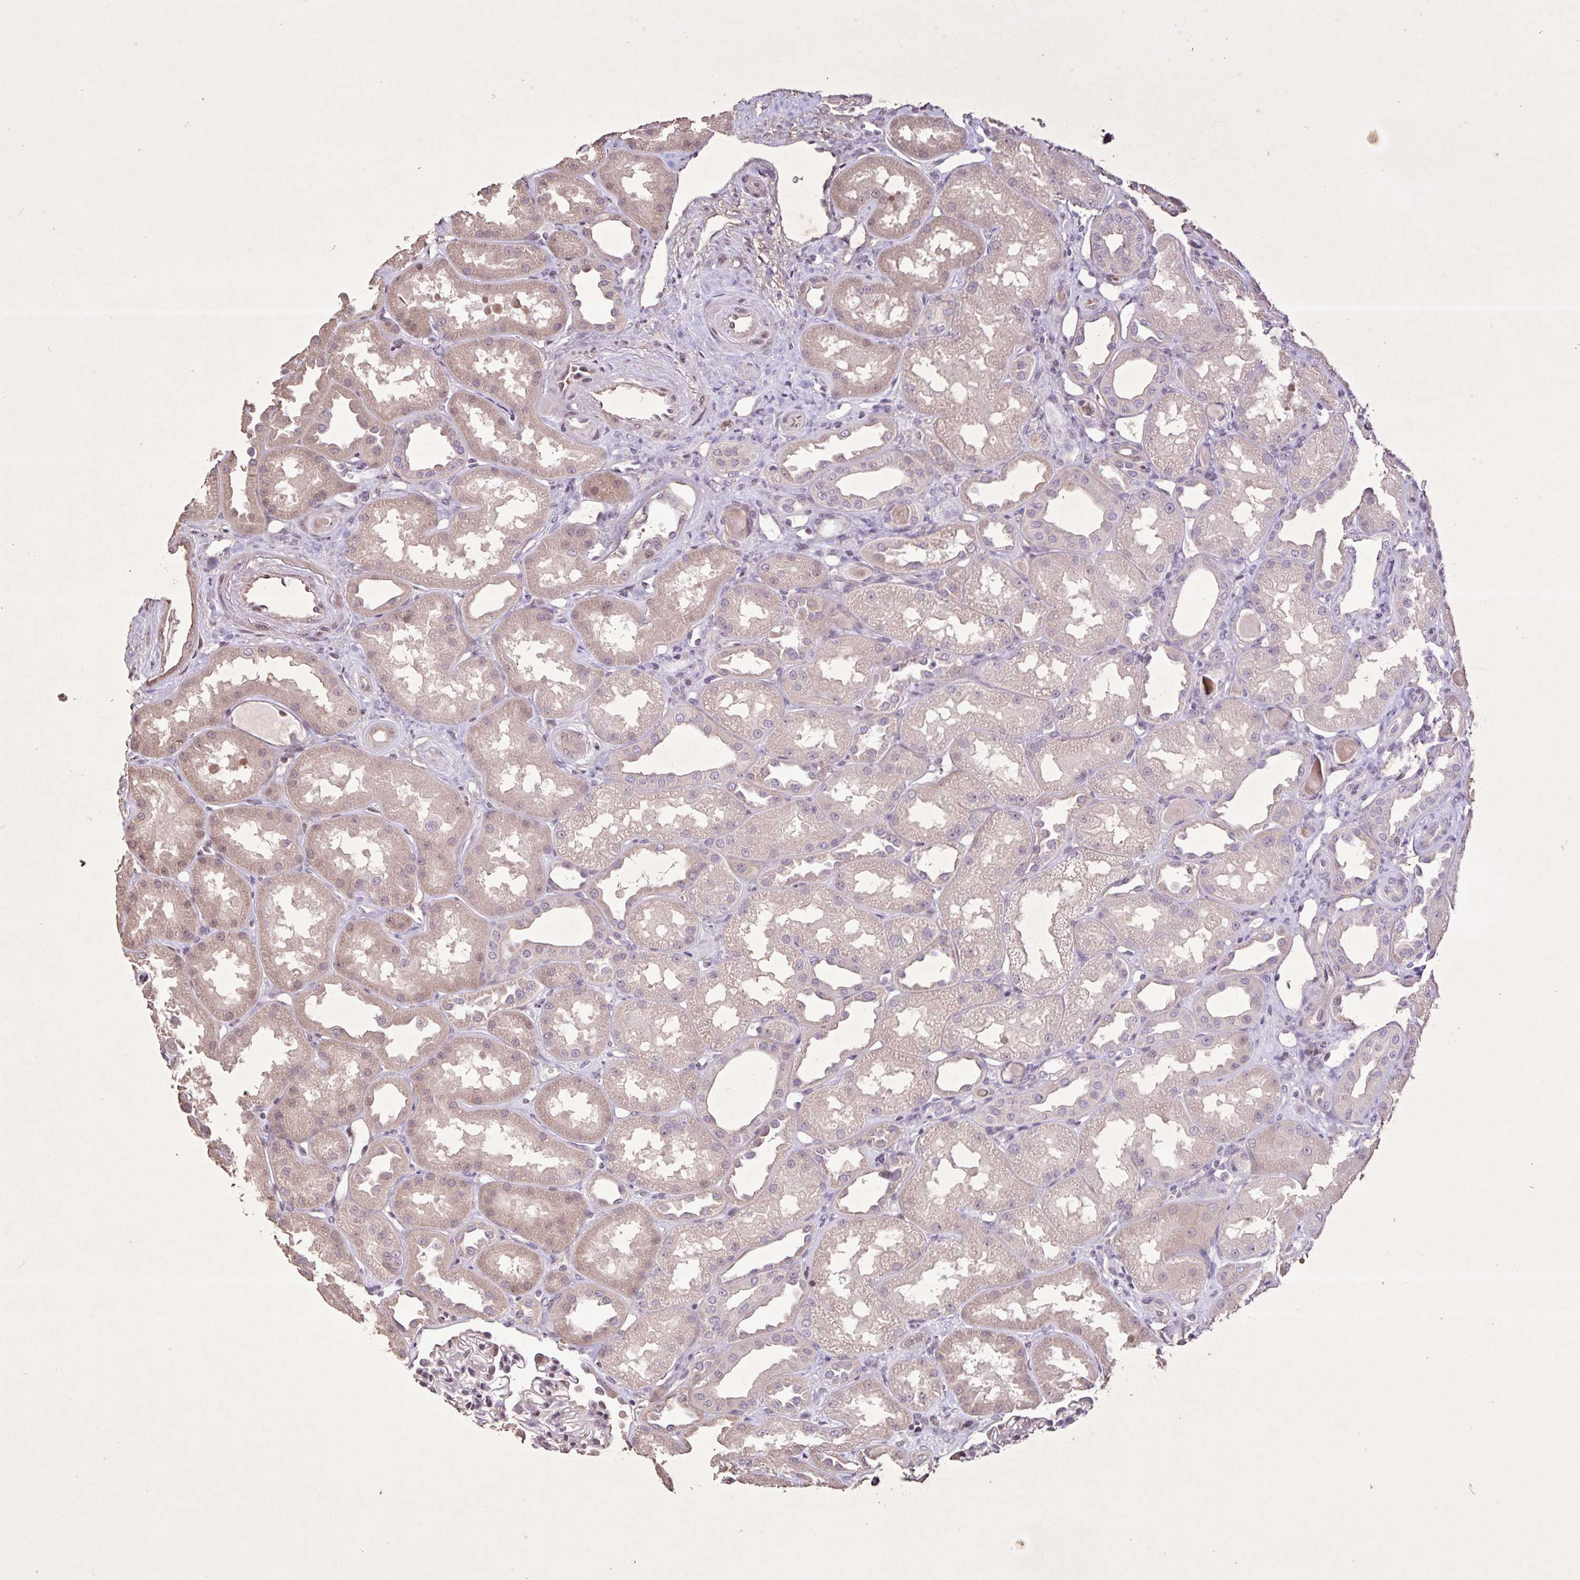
{"staining": {"intensity": "weak", "quantity": "<25%", "location": "nuclear"}, "tissue": "kidney", "cell_type": "Cells in glomeruli", "image_type": "normal", "snomed": [{"axis": "morphology", "description": "Normal tissue, NOS"}, {"axis": "topography", "description": "Kidney"}], "caption": "DAB immunohistochemical staining of unremarkable kidney shows no significant positivity in cells in glomeruli. The staining is performed using DAB brown chromogen with nuclei counter-stained in using hematoxylin.", "gene": "GDF2", "patient": {"sex": "male", "age": 61}}